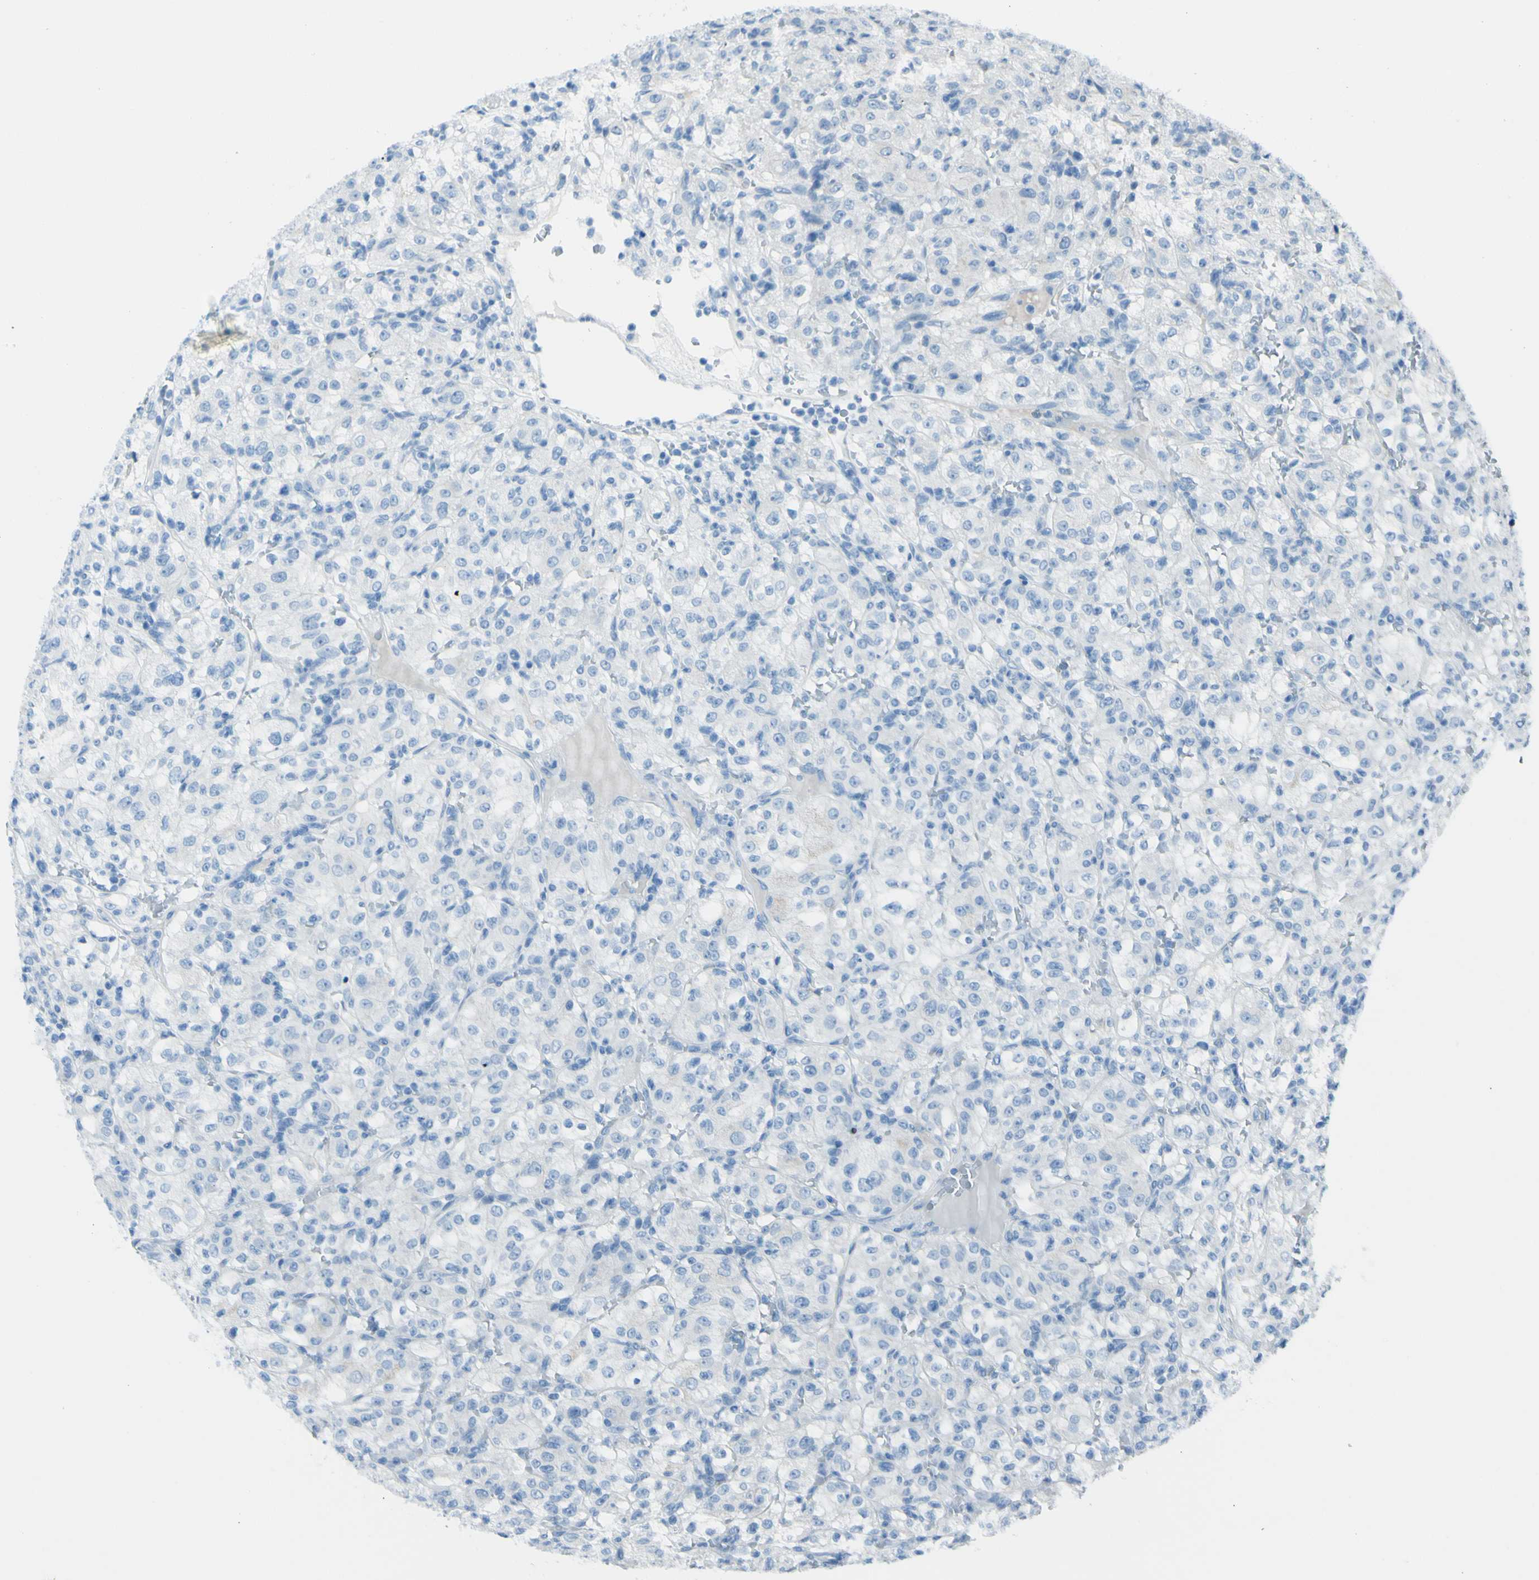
{"staining": {"intensity": "negative", "quantity": "none", "location": "none"}, "tissue": "renal cancer", "cell_type": "Tumor cells", "image_type": "cancer", "snomed": [{"axis": "morphology", "description": "Normal tissue, NOS"}, {"axis": "morphology", "description": "Adenocarcinoma, NOS"}, {"axis": "topography", "description": "Kidney"}], "caption": "A high-resolution micrograph shows IHC staining of renal adenocarcinoma, which reveals no significant expression in tumor cells.", "gene": "TFPI2", "patient": {"sex": "female", "age": 72}}